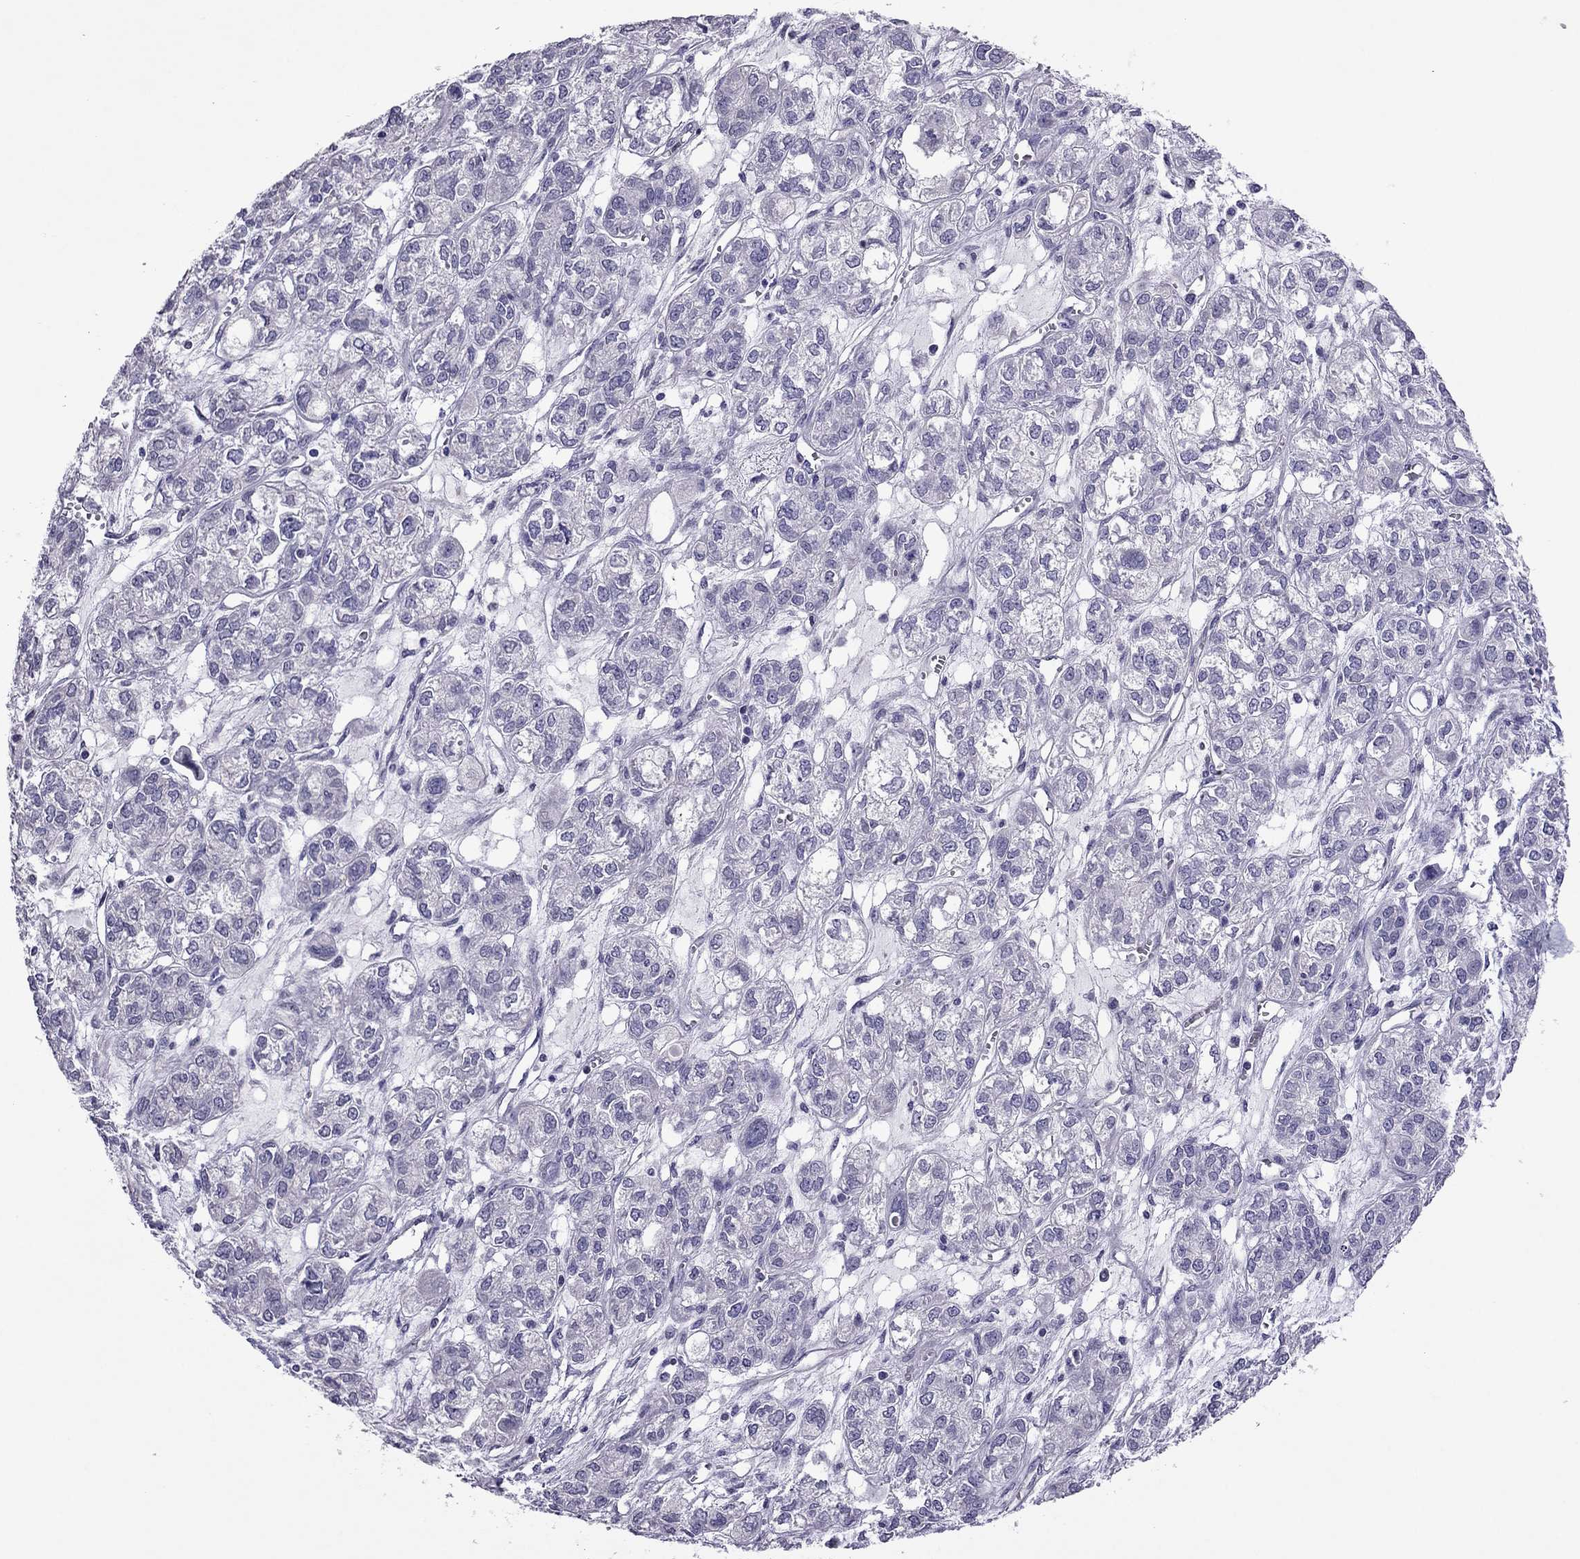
{"staining": {"intensity": "negative", "quantity": "none", "location": "none"}, "tissue": "ovarian cancer", "cell_type": "Tumor cells", "image_type": "cancer", "snomed": [{"axis": "morphology", "description": "Carcinoma, endometroid"}, {"axis": "topography", "description": "Ovary"}], "caption": "DAB (3,3'-diaminobenzidine) immunohistochemical staining of human ovarian endometroid carcinoma shows no significant staining in tumor cells.", "gene": "SLC16A8", "patient": {"sex": "female", "age": 64}}